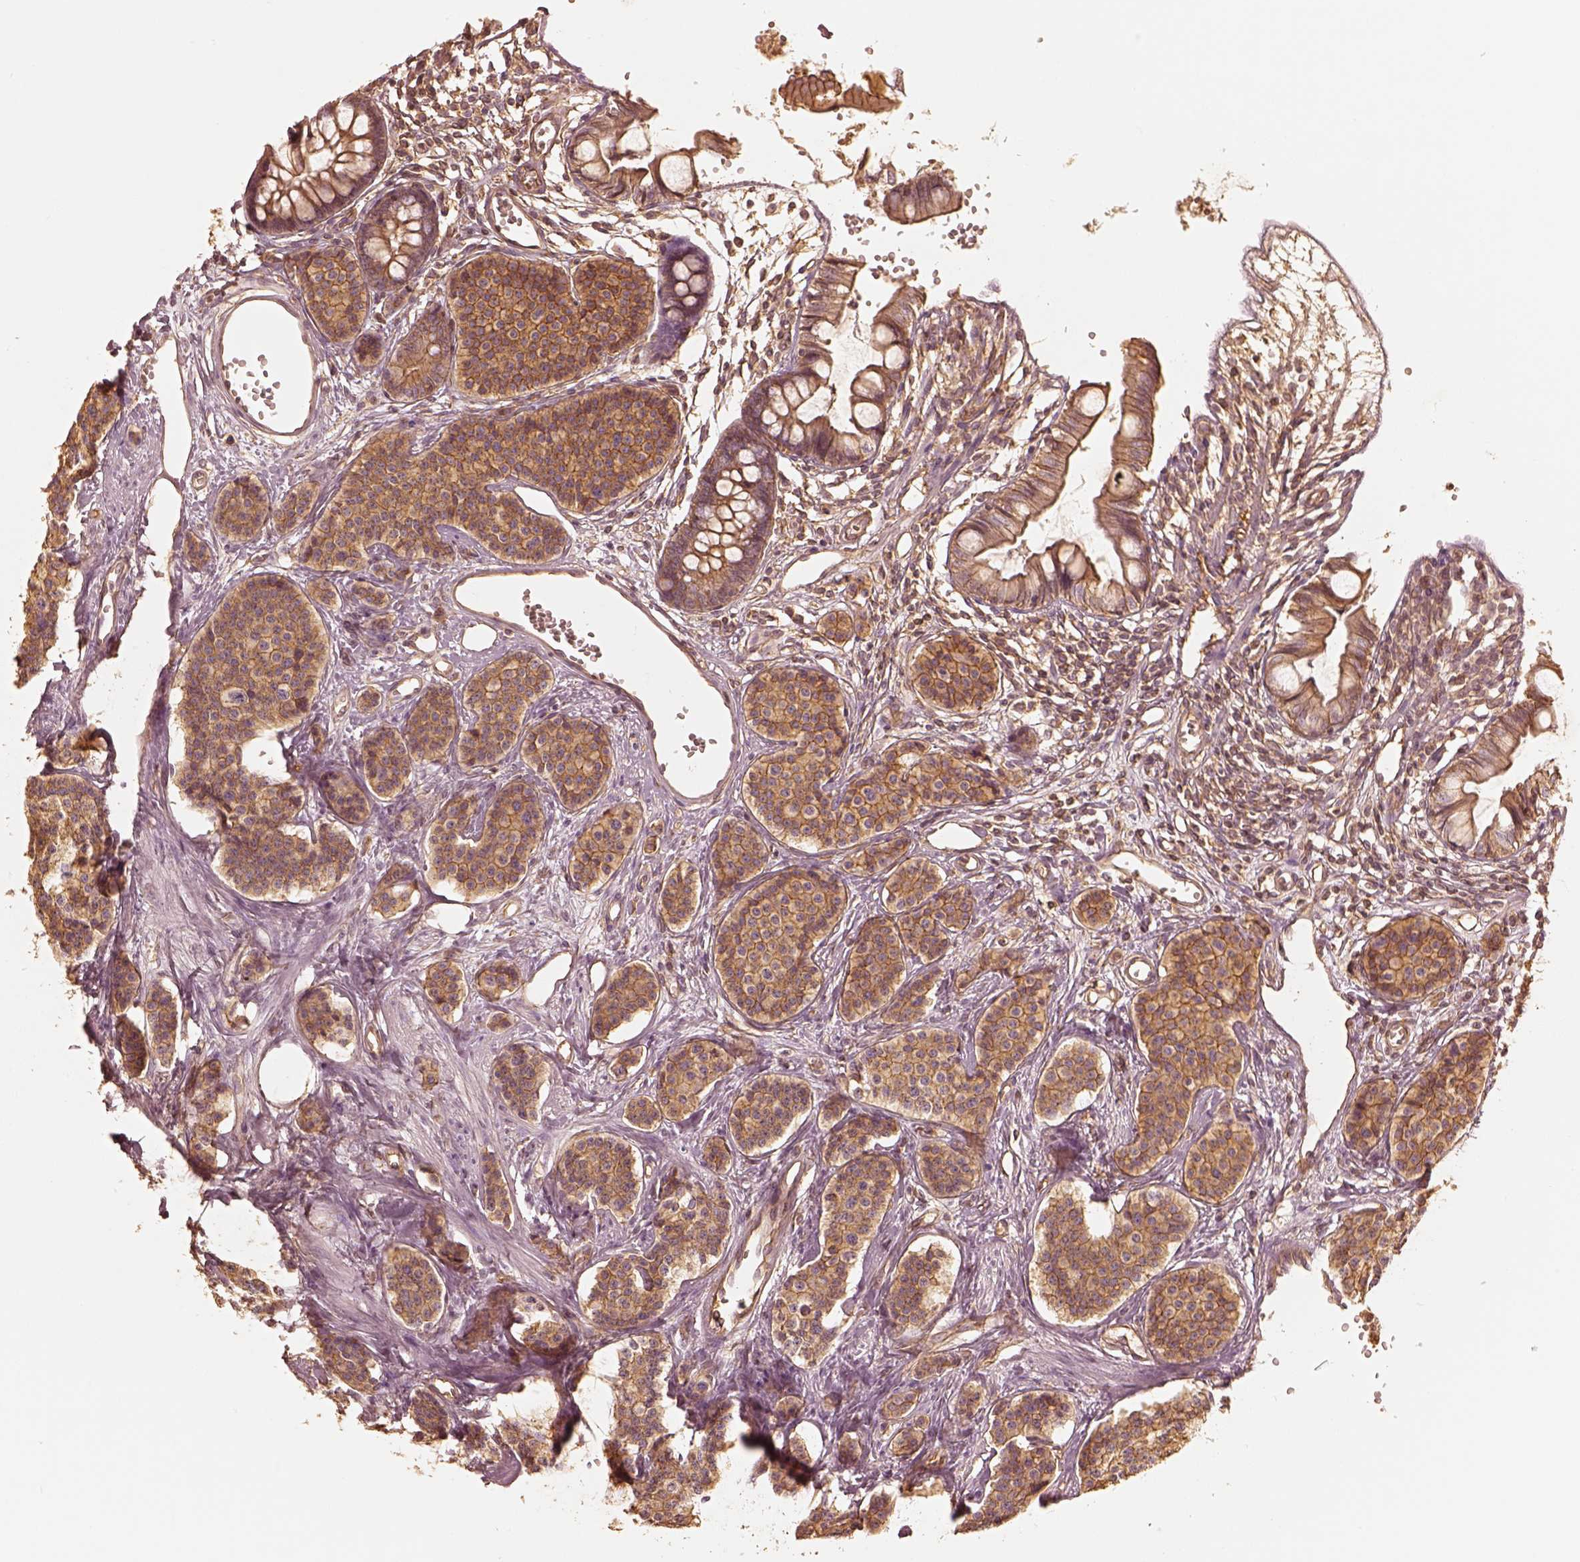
{"staining": {"intensity": "moderate", "quantity": "25%-75%", "location": "cytoplasmic/membranous"}, "tissue": "carcinoid", "cell_type": "Tumor cells", "image_type": "cancer", "snomed": [{"axis": "morphology", "description": "Carcinoid, malignant, NOS"}, {"axis": "topography", "description": "Small intestine"}], "caption": "High-magnification brightfield microscopy of carcinoid stained with DAB (3,3'-diaminobenzidine) (brown) and counterstained with hematoxylin (blue). tumor cells exhibit moderate cytoplasmic/membranous expression is appreciated in approximately25%-75% of cells. The staining was performed using DAB, with brown indicating positive protein expression. Nuclei are stained blue with hematoxylin.", "gene": "WDR7", "patient": {"sex": "female", "age": 64}}